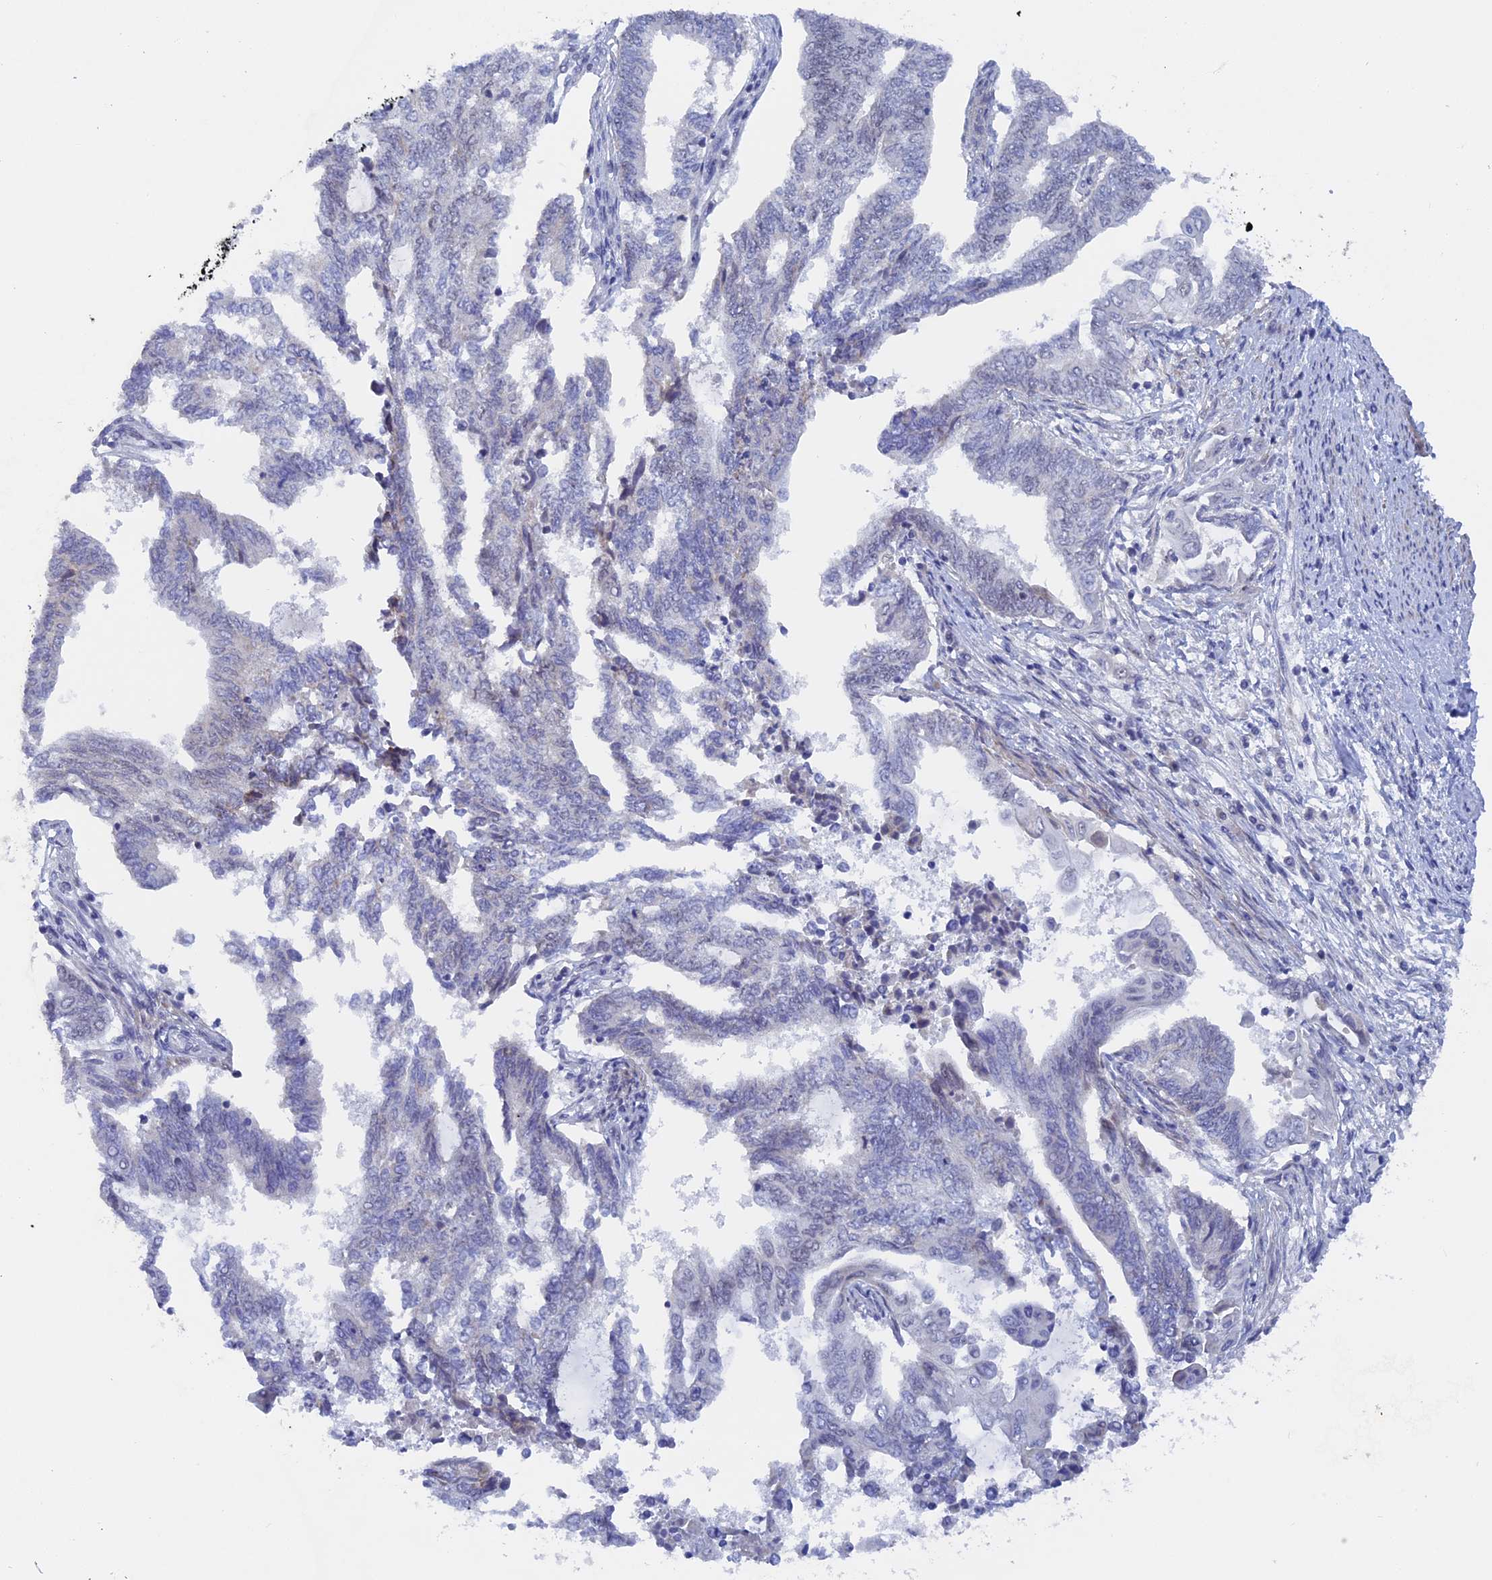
{"staining": {"intensity": "negative", "quantity": "none", "location": "none"}, "tissue": "endometrial cancer", "cell_type": "Tumor cells", "image_type": "cancer", "snomed": [{"axis": "morphology", "description": "Adenocarcinoma, NOS"}, {"axis": "topography", "description": "Uterus"}, {"axis": "topography", "description": "Endometrium"}], "caption": "The image reveals no significant positivity in tumor cells of adenocarcinoma (endometrial).", "gene": "BRD2", "patient": {"sex": "female", "age": 70}}